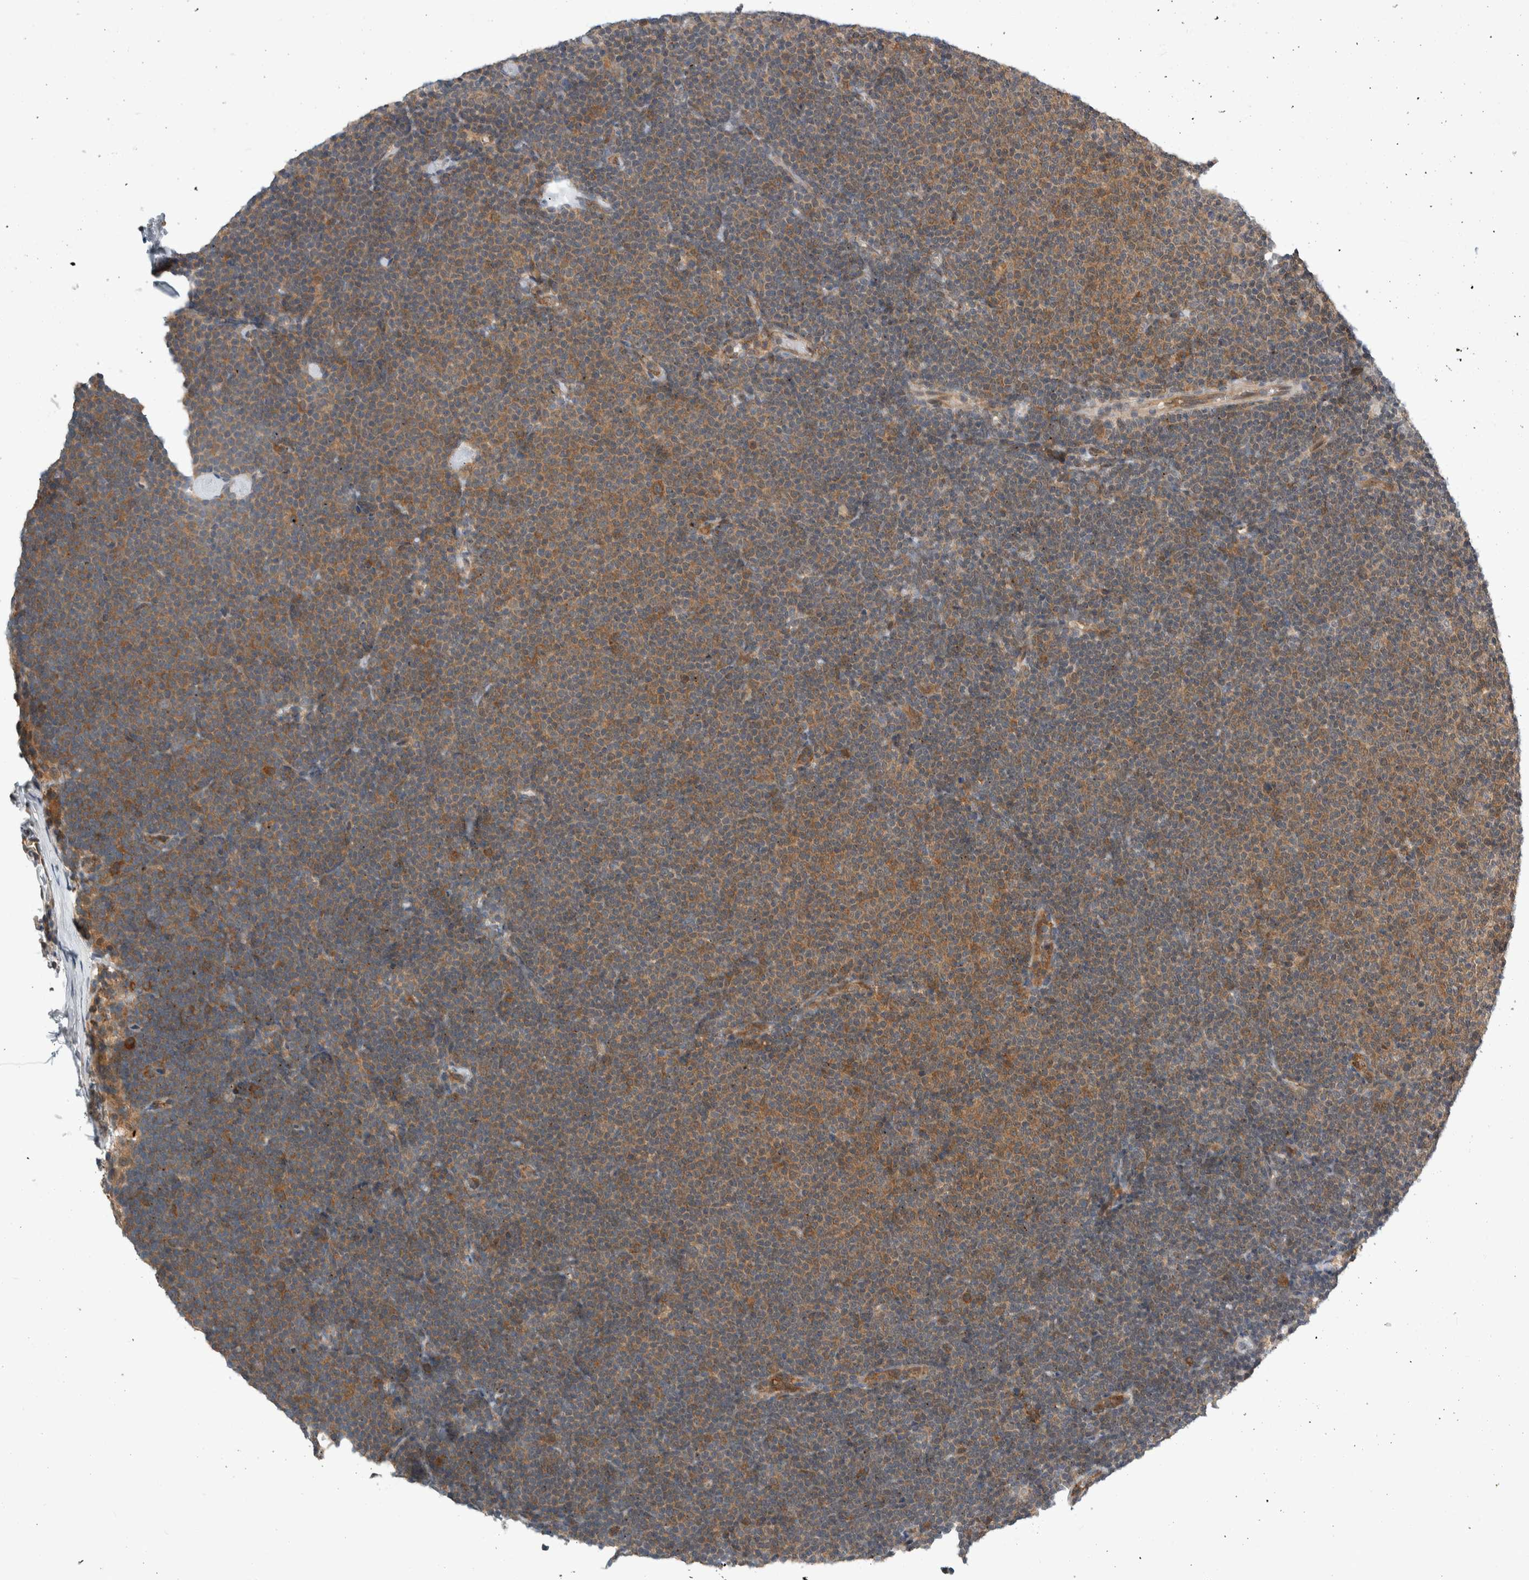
{"staining": {"intensity": "moderate", "quantity": "25%-75%", "location": "cytoplasmic/membranous"}, "tissue": "lymphoma", "cell_type": "Tumor cells", "image_type": "cancer", "snomed": [{"axis": "morphology", "description": "Malignant lymphoma, non-Hodgkin's type, Low grade"}, {"axis": "topography", "description": "Lymph node"}], "caption": "Immunohistochemical staining of lymphoma exhibits medium levels of moderate cytoplasmic/membranous positivity in about 25%-75% of tumor cells.", "gene": "CCDC43", "patient": {"sex": "female", "age": 53}}